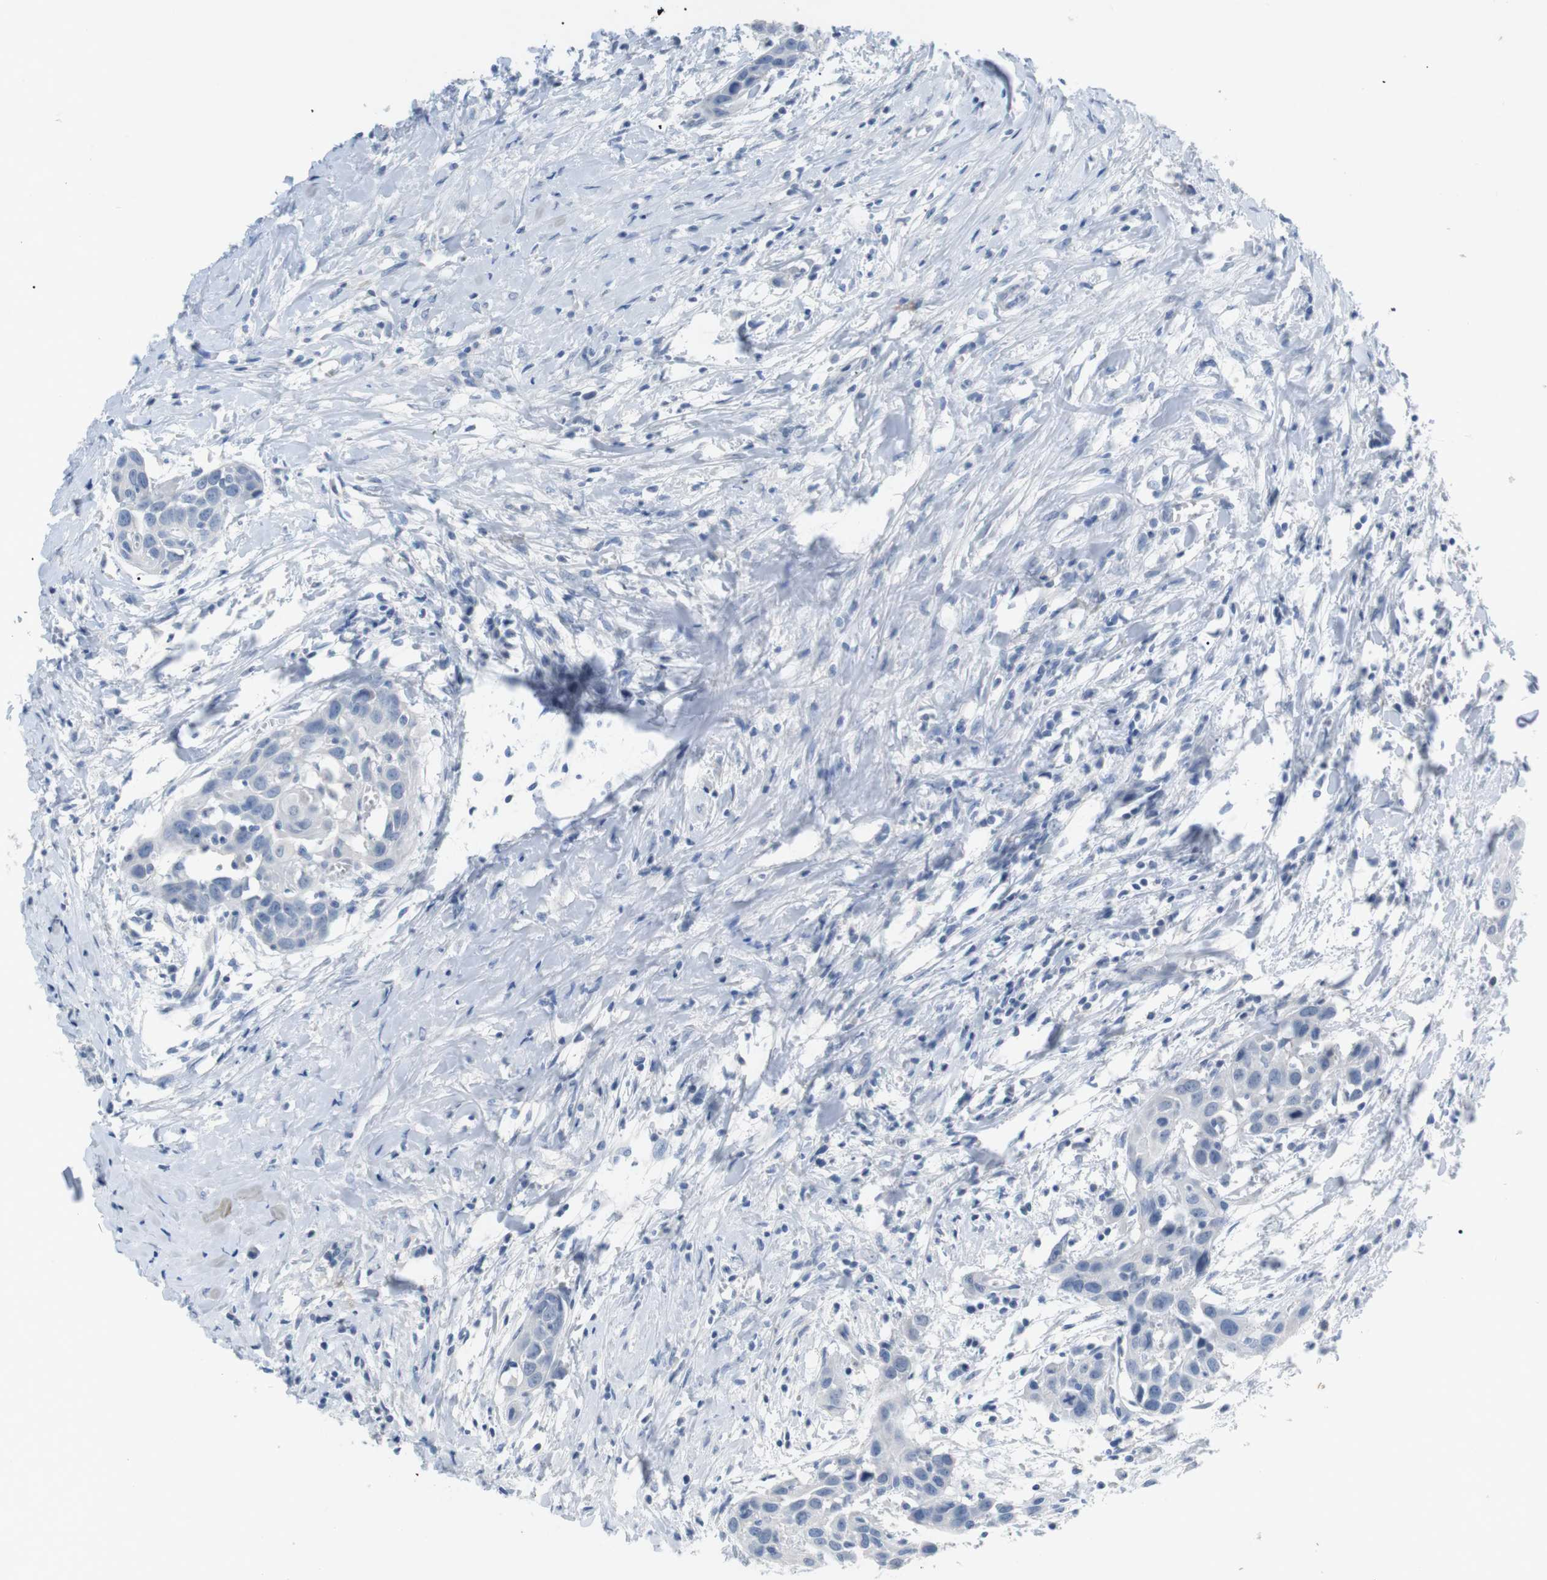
{"staining": {"intensity": "negative", "quantity": "none", "location": "none"}, "tissue": "head and neck cancer", "cell_type": "Tumor cells", "image_type": "cancer", "snomed": [{"axis": "morphology", "description": "Squamous cell carcinoma, NOS"}, {"axis": "topography", "description": "Oral tissue"}, {"axis": "topography", "description": "Head-Neck"}], "caption": "A high-resolution image shows immunohistochemistry staining of squamous cell carcinoma (head and neck), which reveals no significant positivity in tumor cells. The staining was performed using DAB (3,3'-diaminobenzidine) to visualize the protein expression in brown, while the nuclei were stained in blue with hematoxylin (Magnification: 20x).", "gene": "HBG2", "patient": {"sex": "female", "age": 50}}